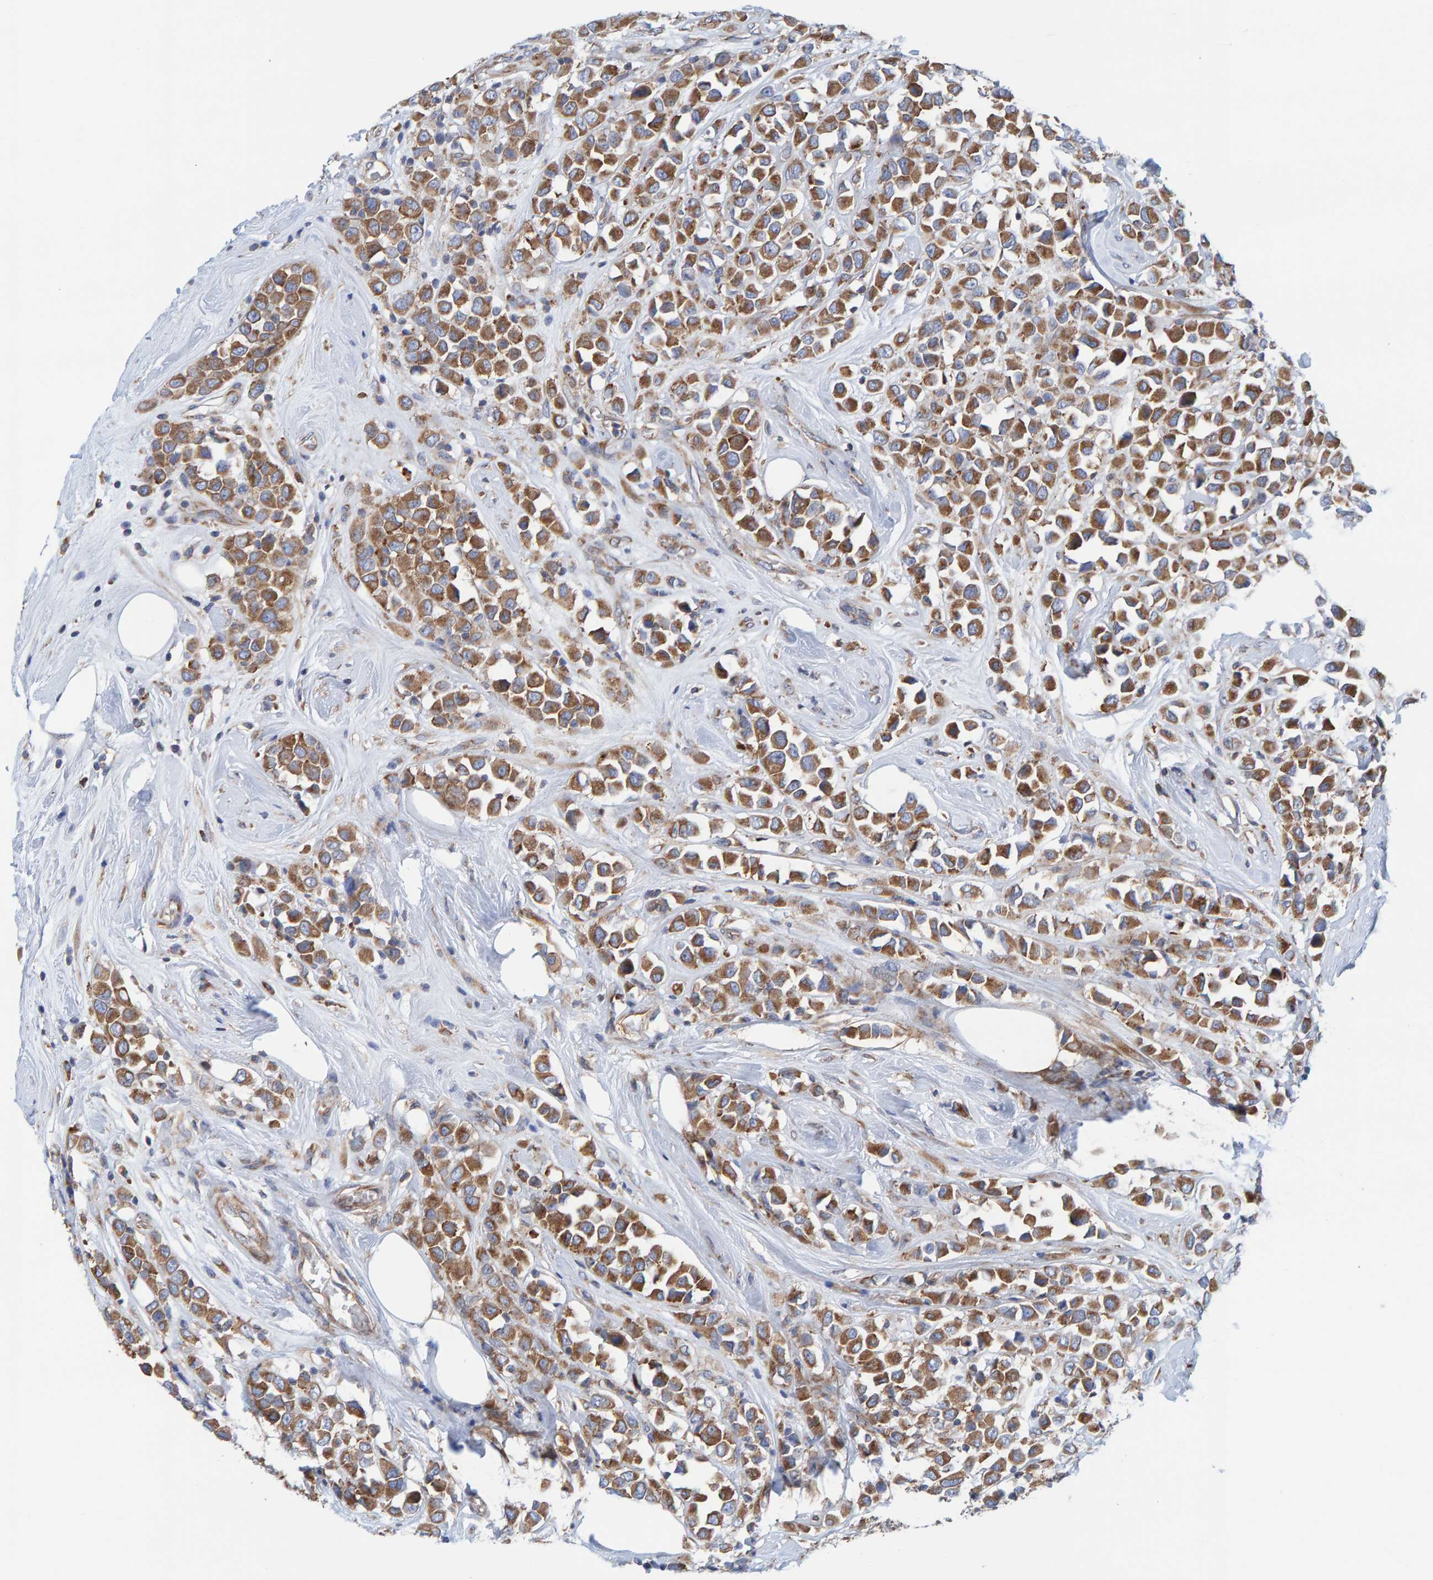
{"staining": {"intensity": "moderate", "quantity": ">75%", "location": "cytoplasmic/membranous"}, "tissue": "breast cancer", "cell_type": "Tumor cells", "image_type": "cancer", "snomed": [{"axis": "morphology", "description": "Duct carcinoma"}, {"axis": "topography", "description": "Breast"}], "caption": "Protein expression by immunohistochemistry displays moderate cytoplasmic/membranous positivity in approximately >75% of tumor cells in infiltrating ductal carcinoma (breast).", "gene": "CDK5RAP3", "patient": {"sex": "female", "age": 61}}